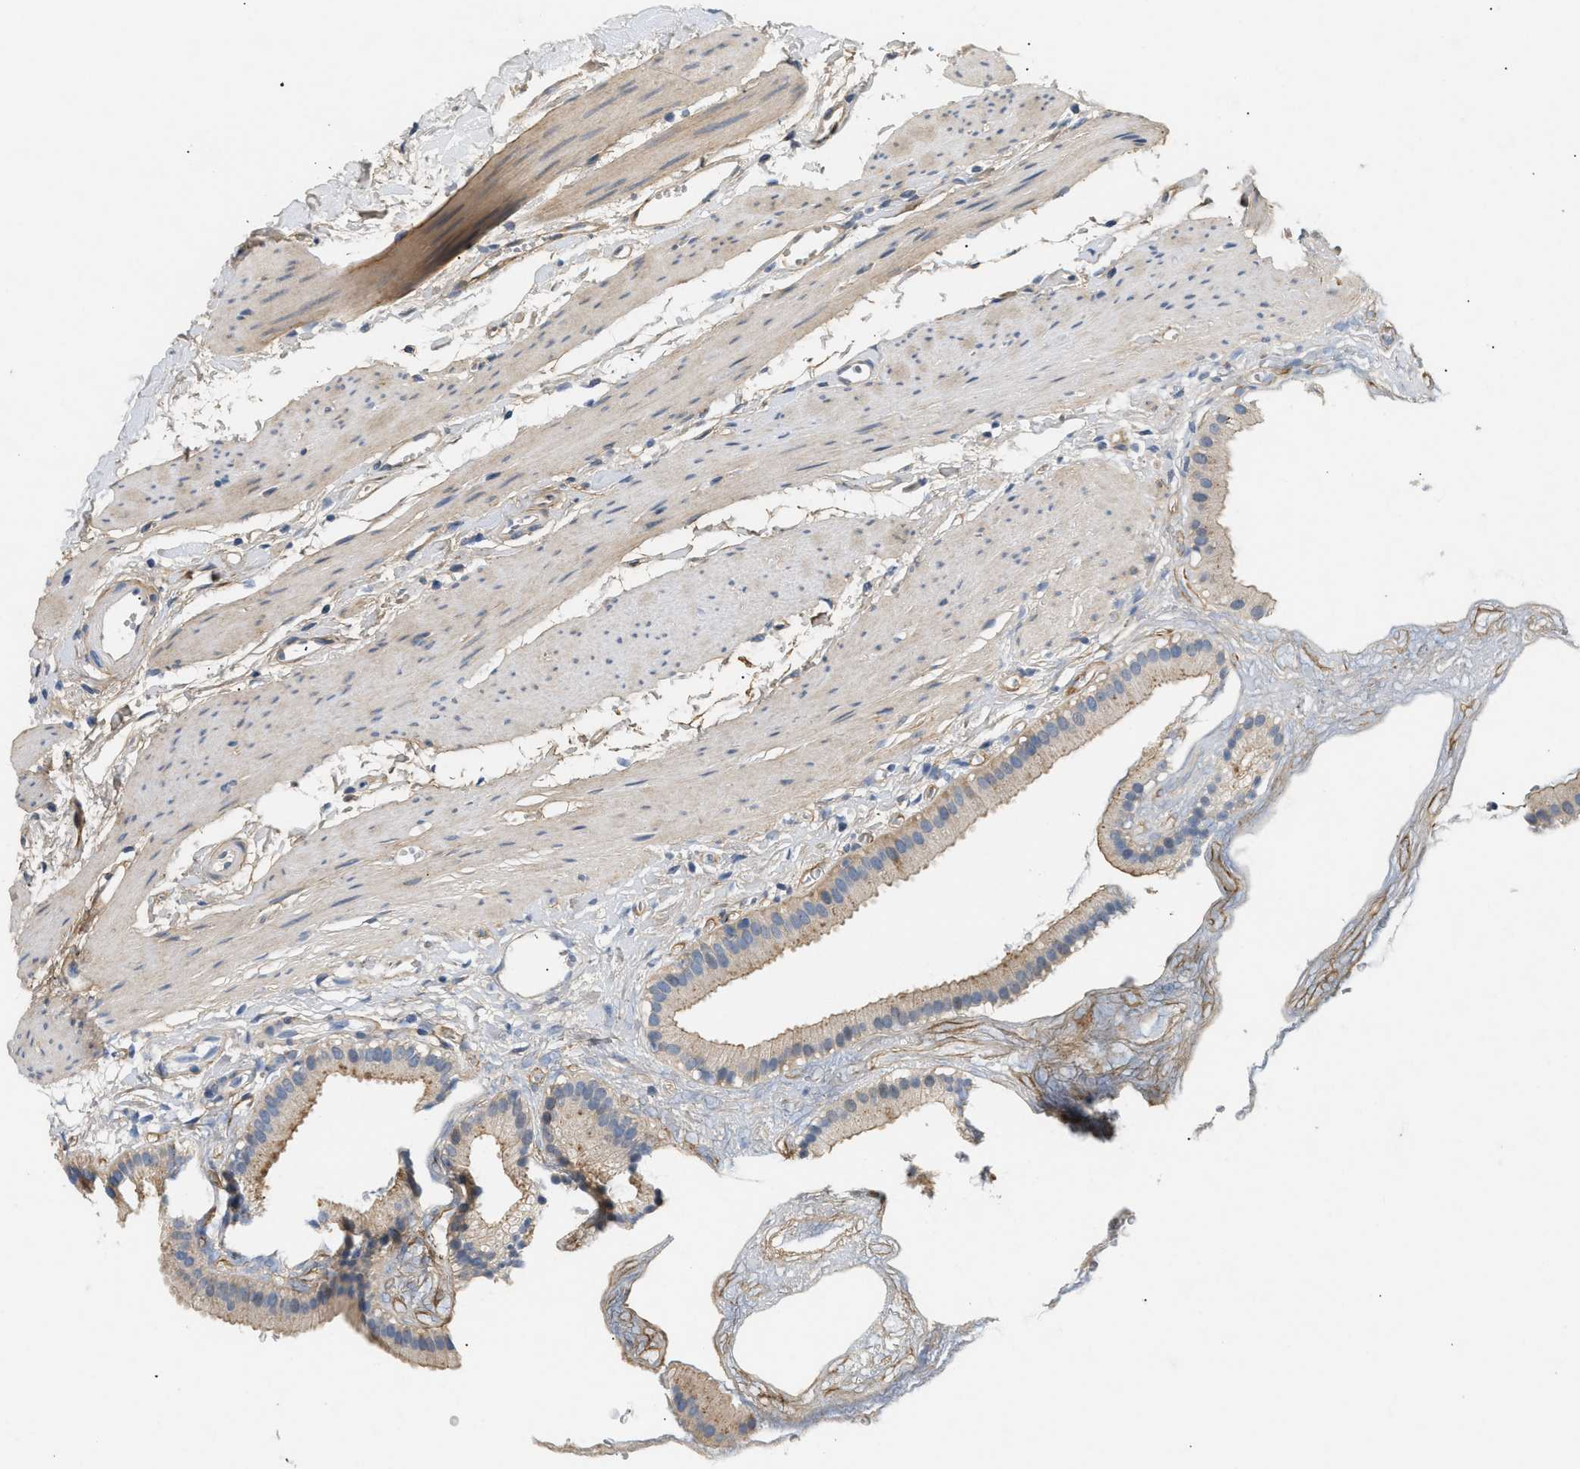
{"staining": {"intensity": "weak", "quantity": "<25%", "location": "cytoplasmic/membranous"}, "tissue": "gallbladder", "cell_type": "Glandular cells", "image_type": "normal", "snomed": [{"axis": "morphology", "description": "Normal tissue, NOS"}, {"axis": "topography", "description": "Gallbladder"}], "caption": "Immunohistochemical staining of benign human gallbladder reveals no significant expression in glandular cells.", "gene": "FARS2", "patient": {"sex": "female", "age": 64}}